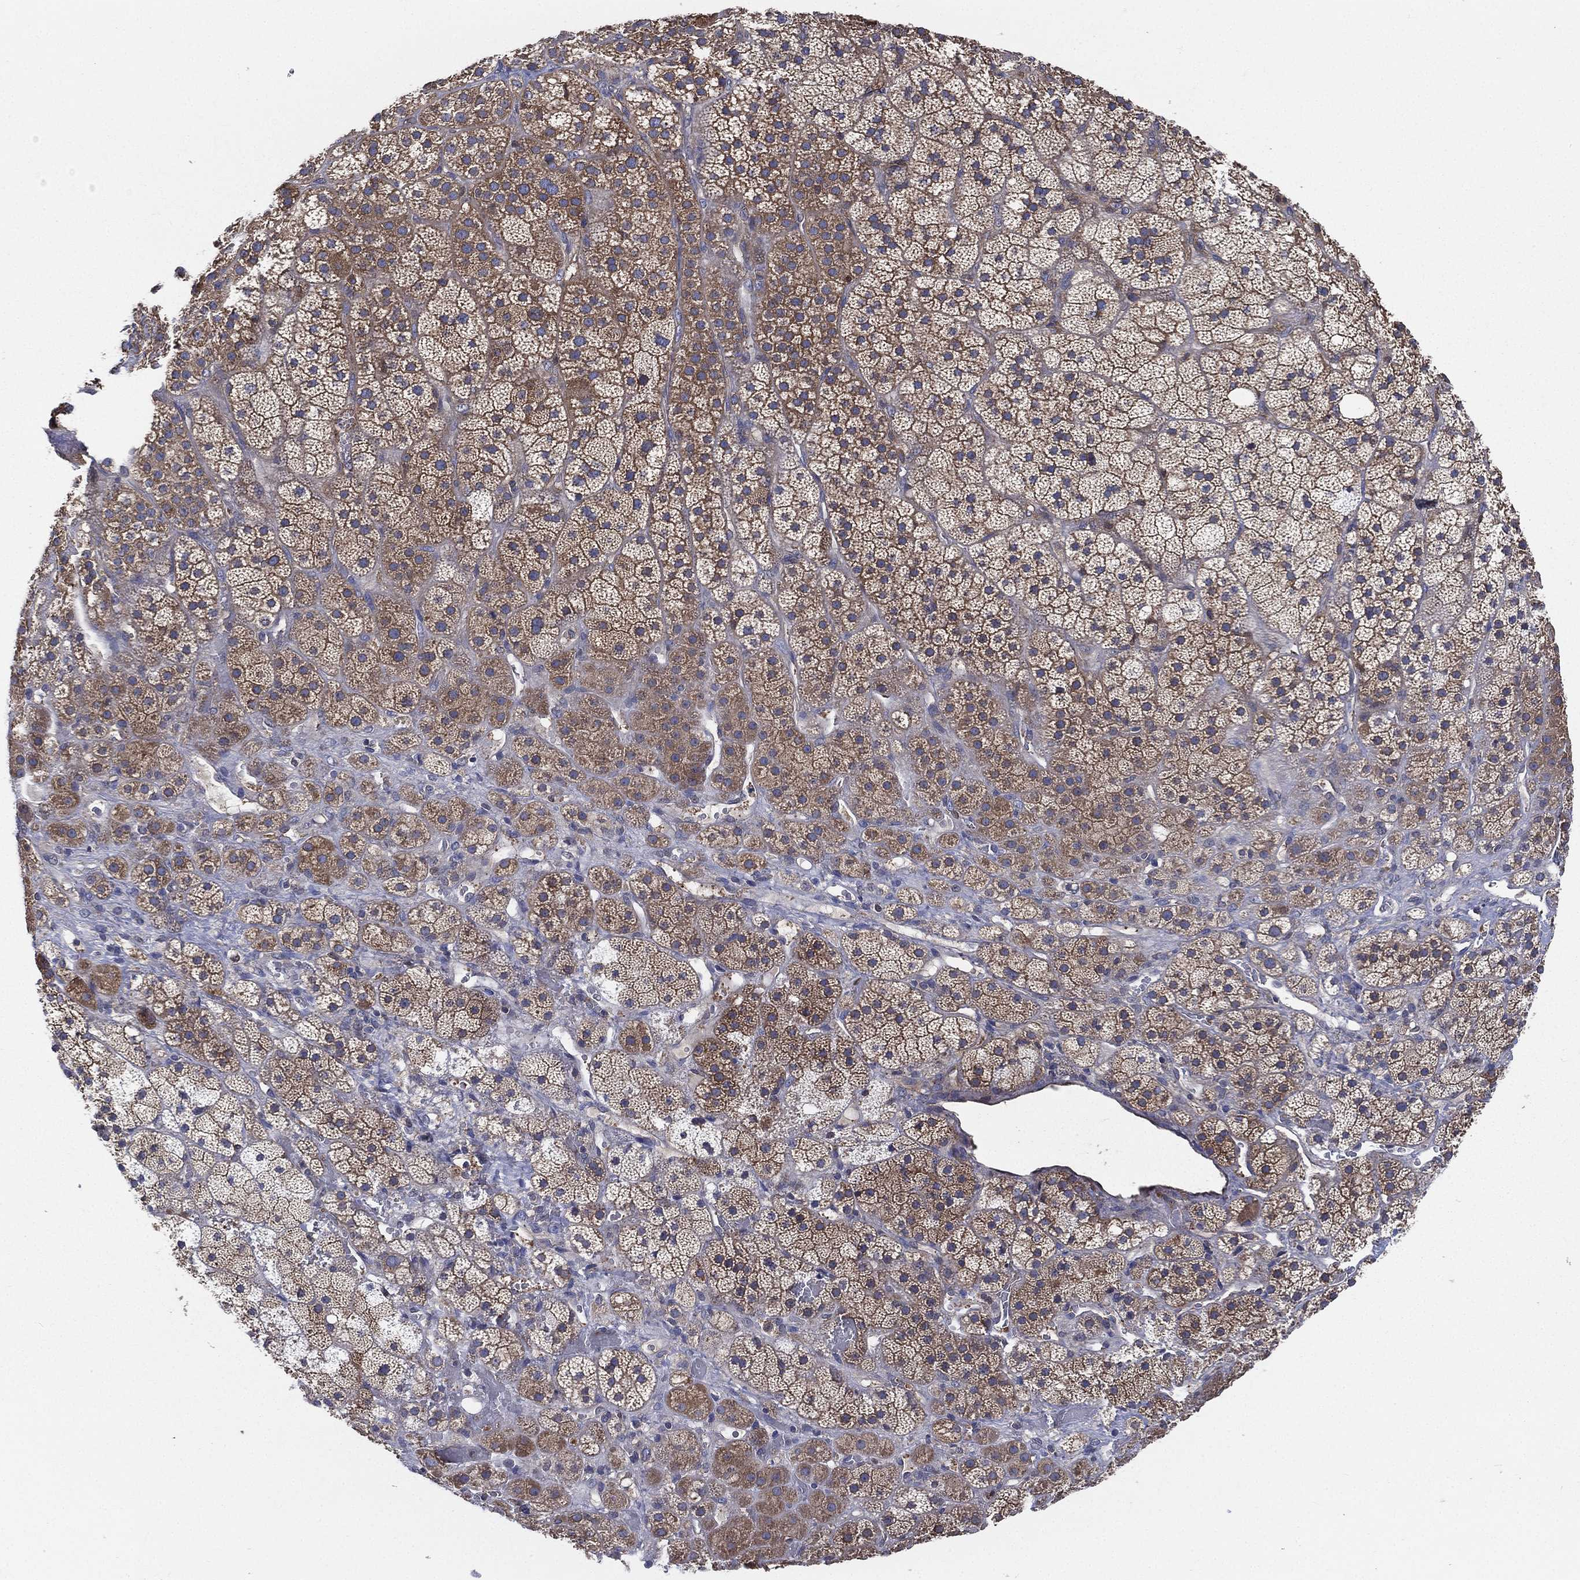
{"staining": {"intensity": "moderate", "quantity": "25%-75%", "location": "cytoplasmic/membranous"}, "tissue": "adrenal gland", "cell_type": "Glandular cells", "image_type": "normal", "snomed": [{"axis": "morphology", "description": "Normal tissue, NOS"}, {"axis": "topography", "description": "Adrenal gland"}], "caption": "This image displays immunohistochemistry staining of benign adrenal gland, with medium moderate cytoplasmic/membranous positivity in approximately 25%-75% of glandular cells.", "gene": "SMPD3", "patient": {"sex": "male", "age": 57}}